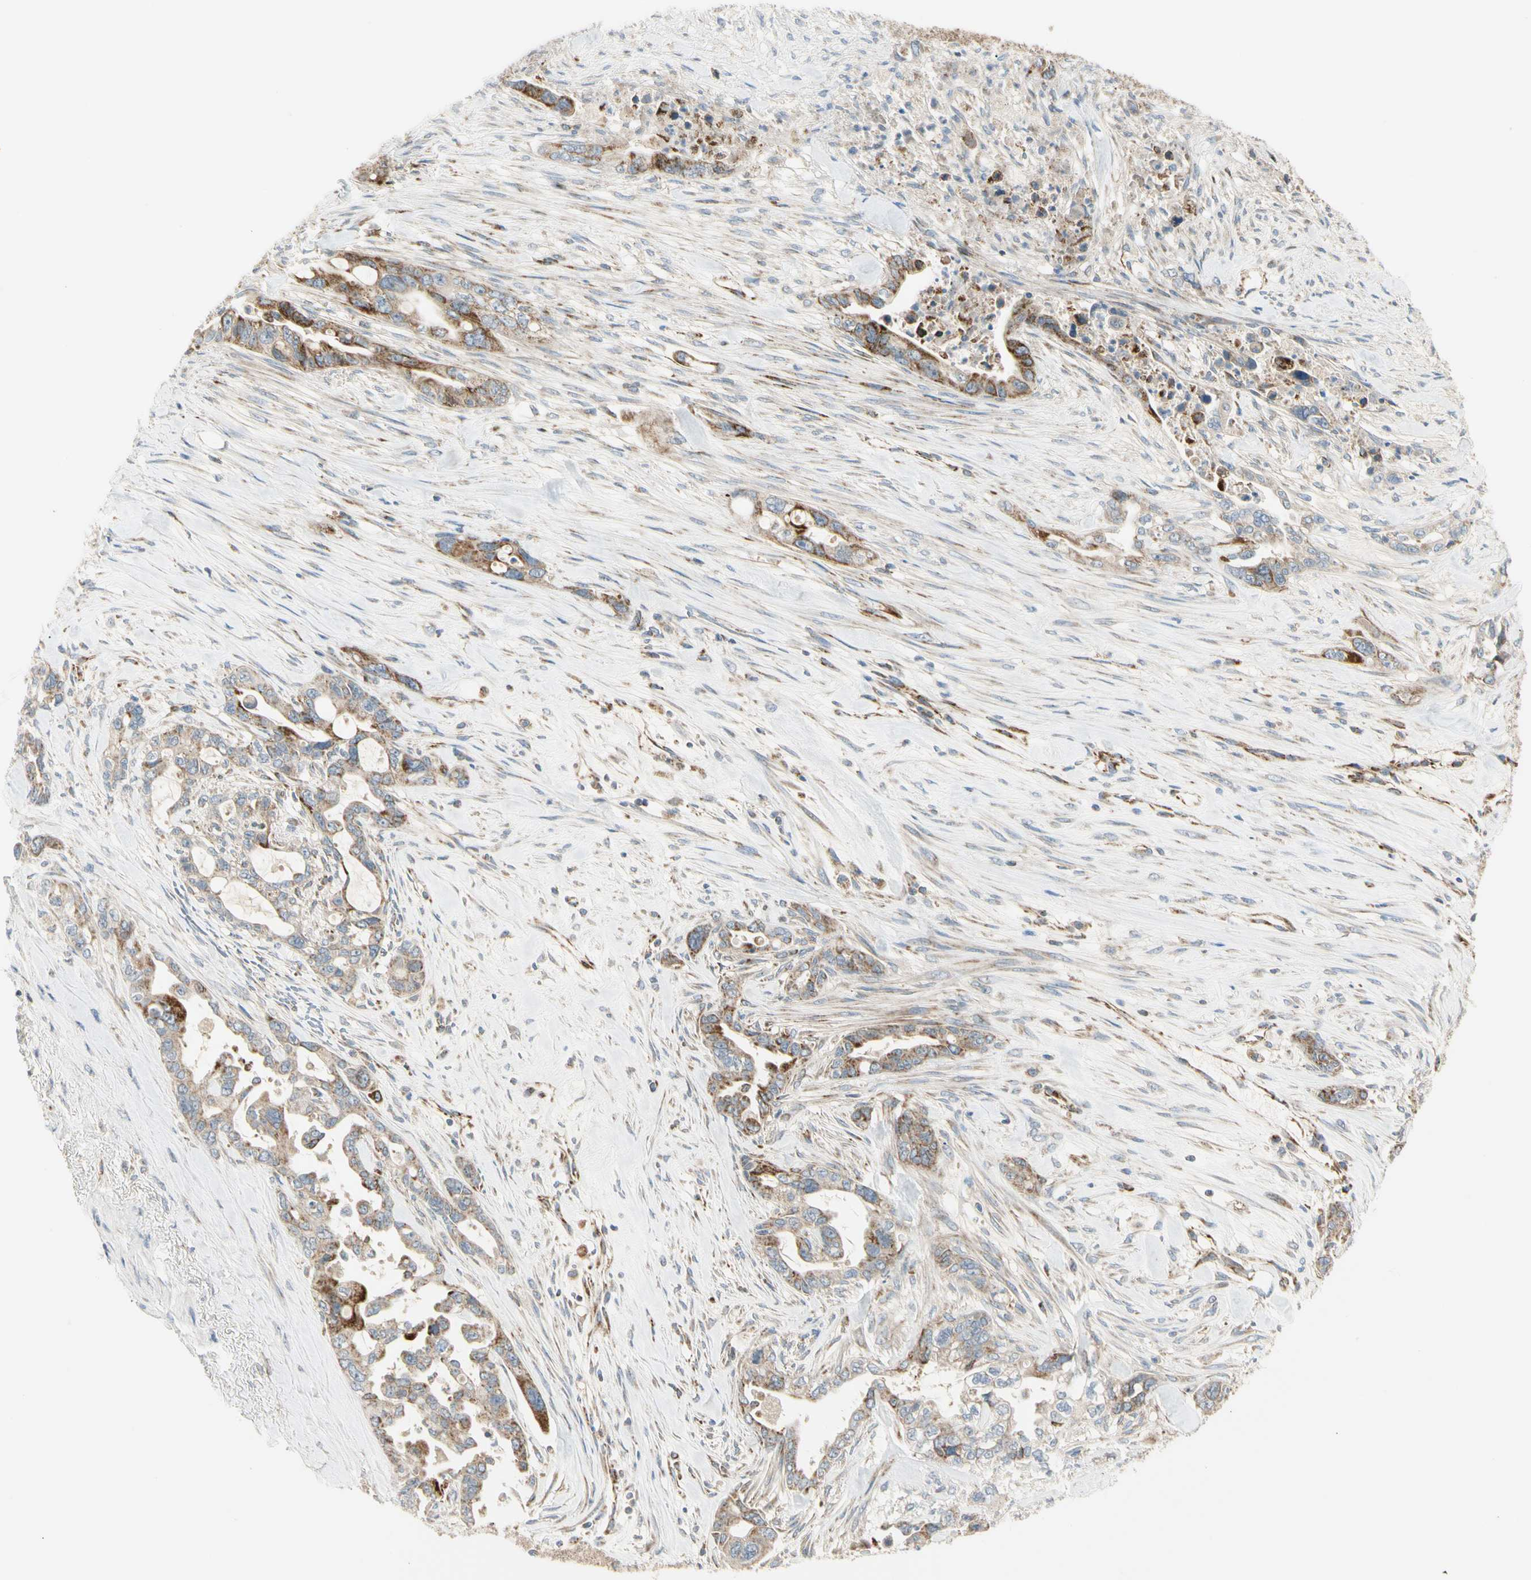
{"staining": {"intensity": "strong", "quantity": "25%-75%", "location": "cytoplasmic/membranous"}, "tissue": "pancreatic cancer", "cell_type": "Tumor cells", "image_type": "cancer", "snomed": [{"axis": "morphology", "description": "Adenocarcinoma, NOS"}, {"axis": "topography", "description": "Pancreas"}], "caption": "Strong cytoplasmic/membranous protein staining is present in approximately 25%-75% of tumor cells in pancreatic cancer.", "gene": "TBC1D10A", "patient": {"sex": "male", "age": 70}}